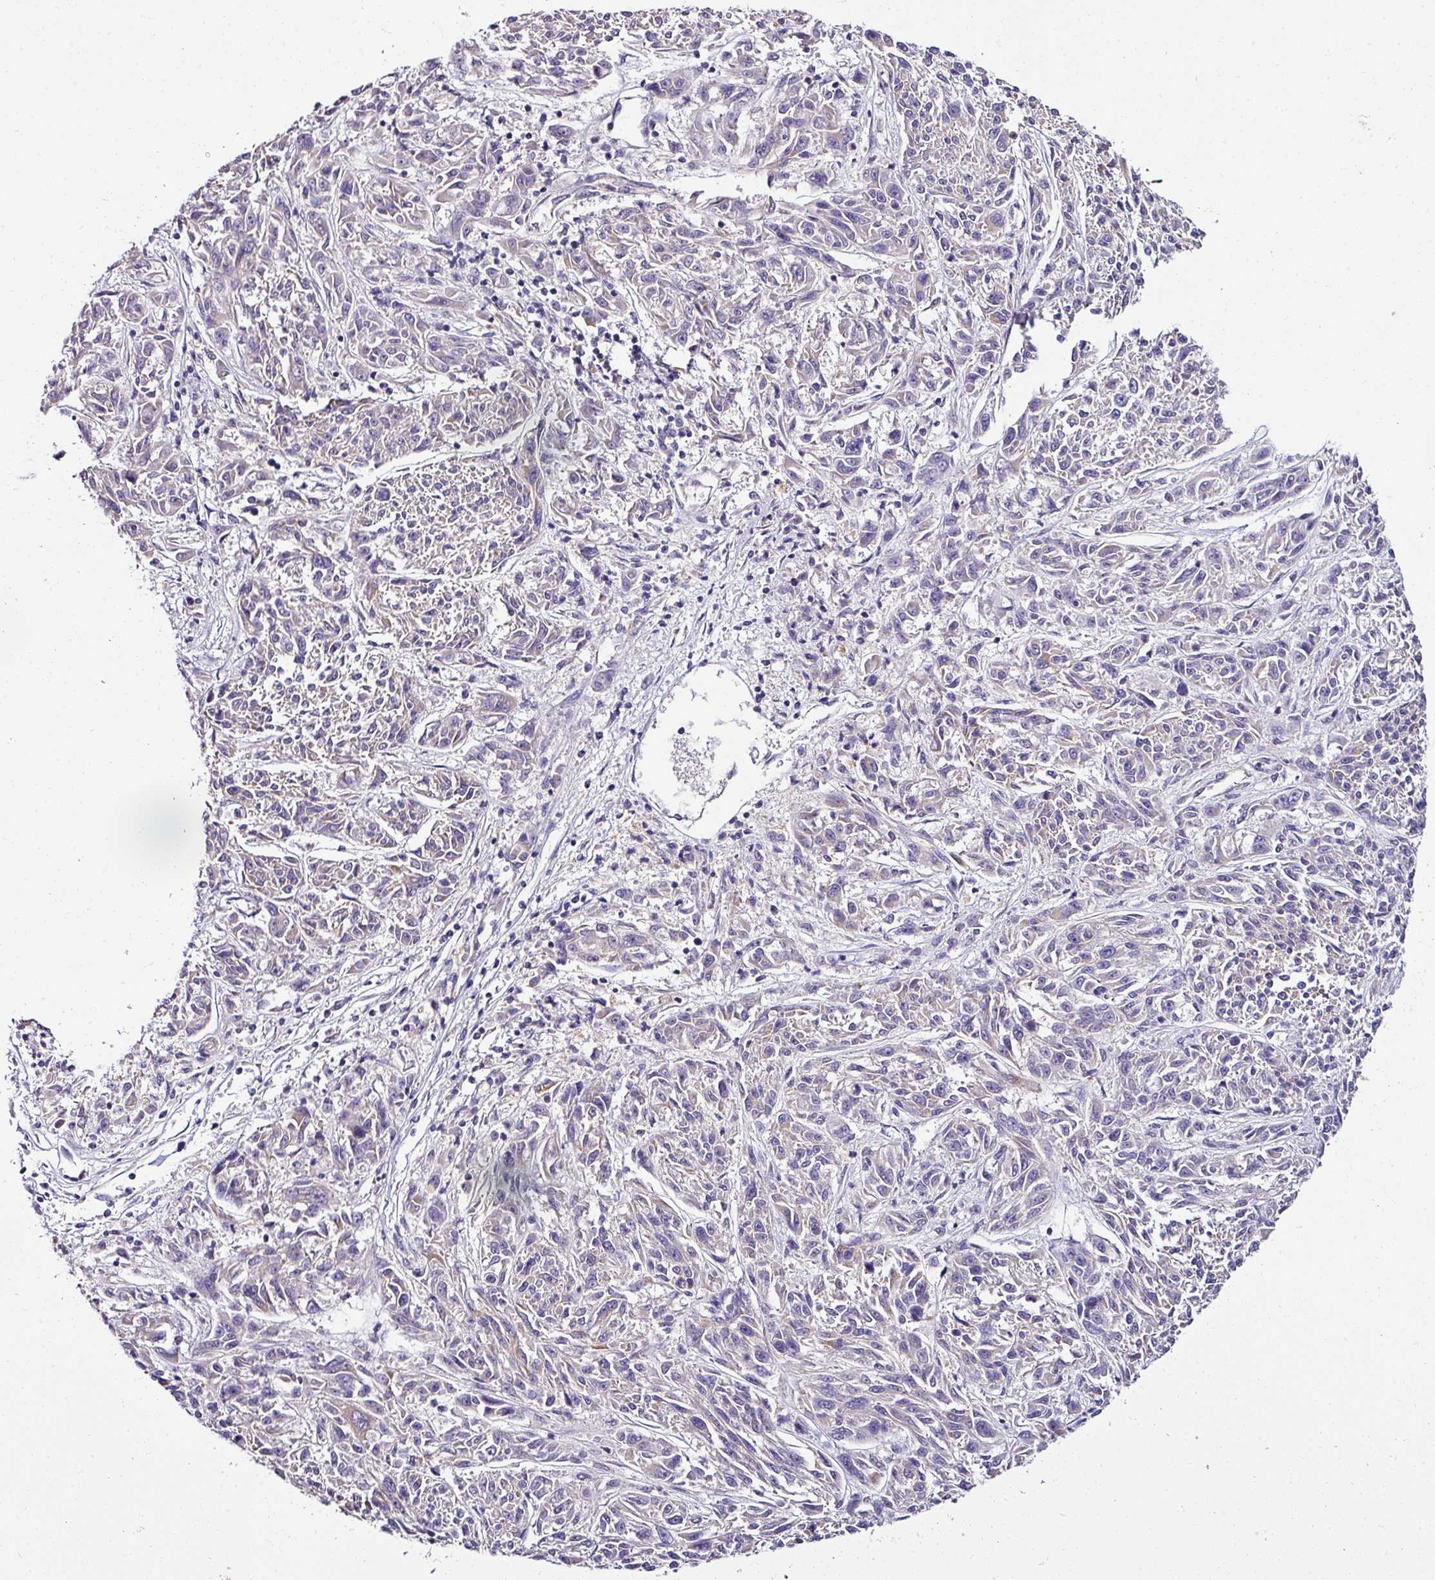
{"staining": {"intensity": "negative", "quantity": "none", "location": "none"}, "tissue": "melanoma", "cell_type": "Tumor cells", "image_type": "cancer", "snomed": [{"axis": "morphology", "description": "Malignant melanoma, NOS"}, {"axis": "topography", "description": "Skin"}], "caption": "Immunohistochemical staining of melanoma reveals no significant positivity in tumor cells. (DAB (3,3'-diaminobenzidine) IHC, high magnification).", "gene": "NAPSA", "patient": {"sex": "male", "age": 53}}